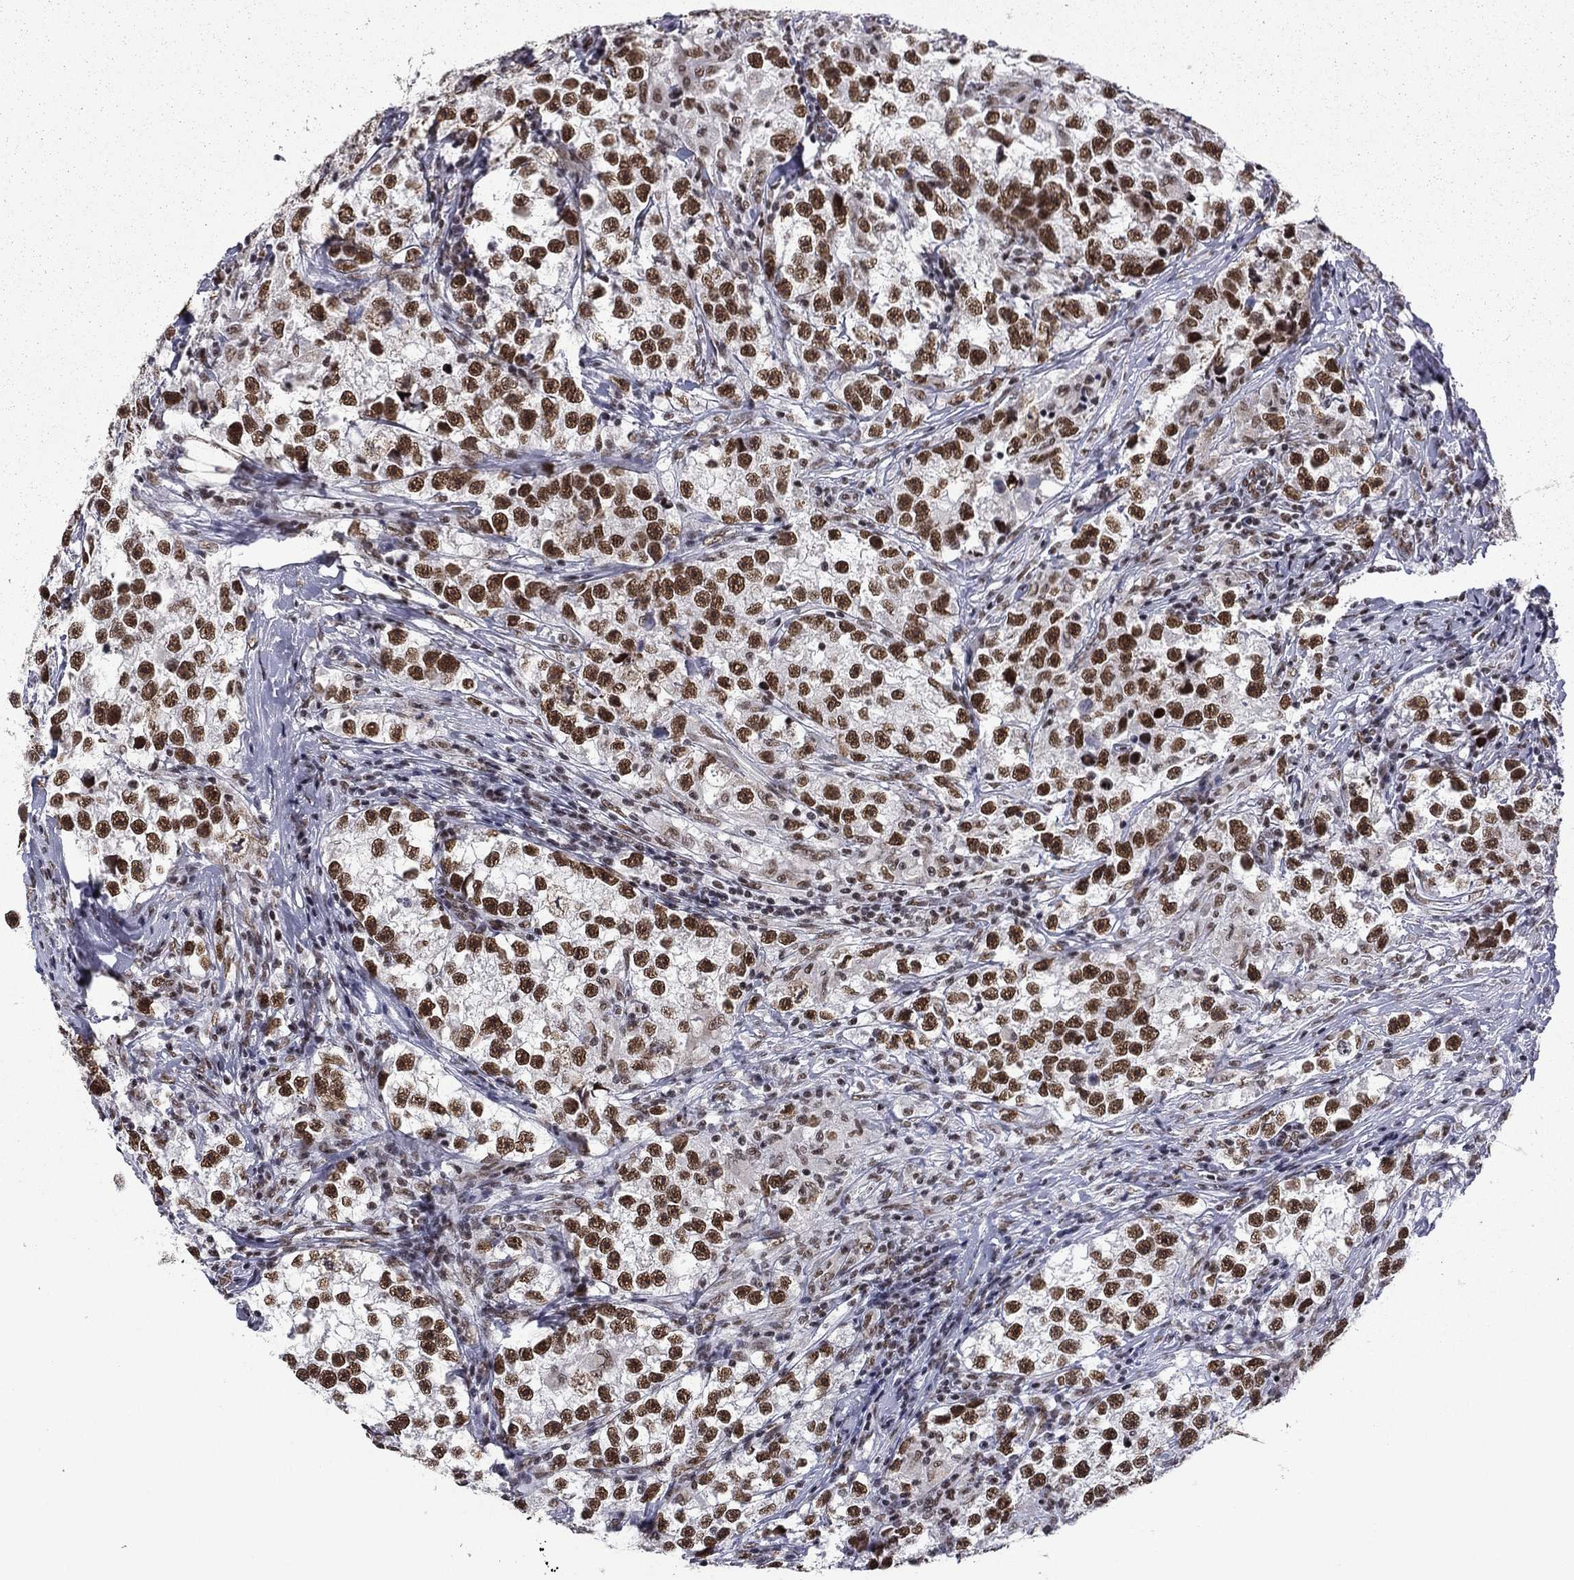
{"staining": {"intensity": "strong", "quantity": ">75%", "location": "nuclear"}, "tissue": "testis cancer", "cell_type": "Tumor cells", "image_type": "cancer", "snomed": [{"axis": "morphology", "description": "Seminoma, NOS"}, {"axis": "topography", "description": "Testis"}], "caption": "Human testis cancer (seminoma) stained for a protein (brown) demonstrates strong nuclear positive staining in approximately >75% of tumor cells.", "gene": "ETV5", "patient": {"sex": "male", "age": 46}}